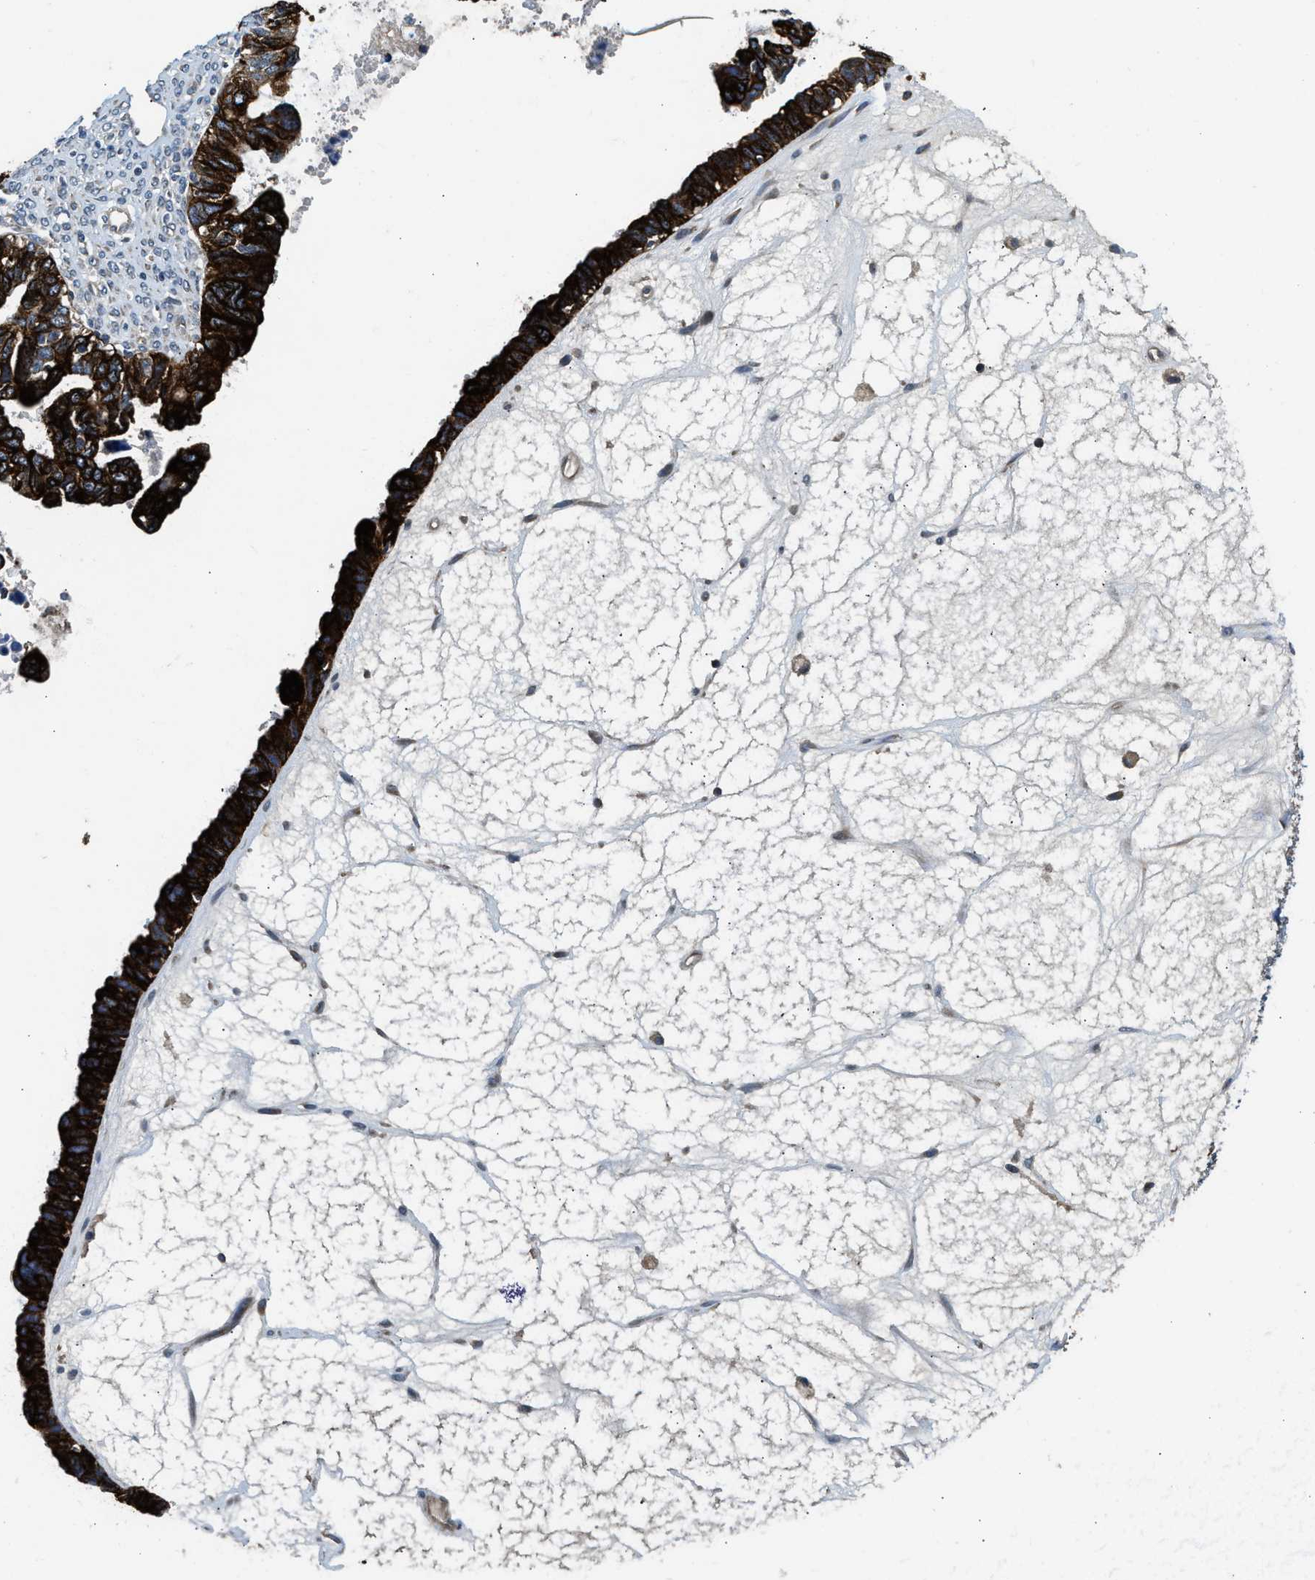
{"staining": {"intensity": "strong", "quantity": ">75%", "location": "cytoplasmic/membranous"}, "tissue": "ovarian cancer", "cell_type": "Tumor cells", "image_type": "cancer", "snomed": [{"axis": "morphology", "description": "Cystadenocarcinoma, serous, NOS"}, {"axis": "topography", "description": "Ovary"}], "caption": "Immunohistochemistry (IHC) micrograph of ovarian cancer (serous cystadenocarcinoma) stained for a protein (brown), which exhibits high levels of strong cytoplasmic/membranous positivity in approximately >75% of tumor cells.", "gene": "IL3RA", "patient": {"sex": "female", "age": 79}}